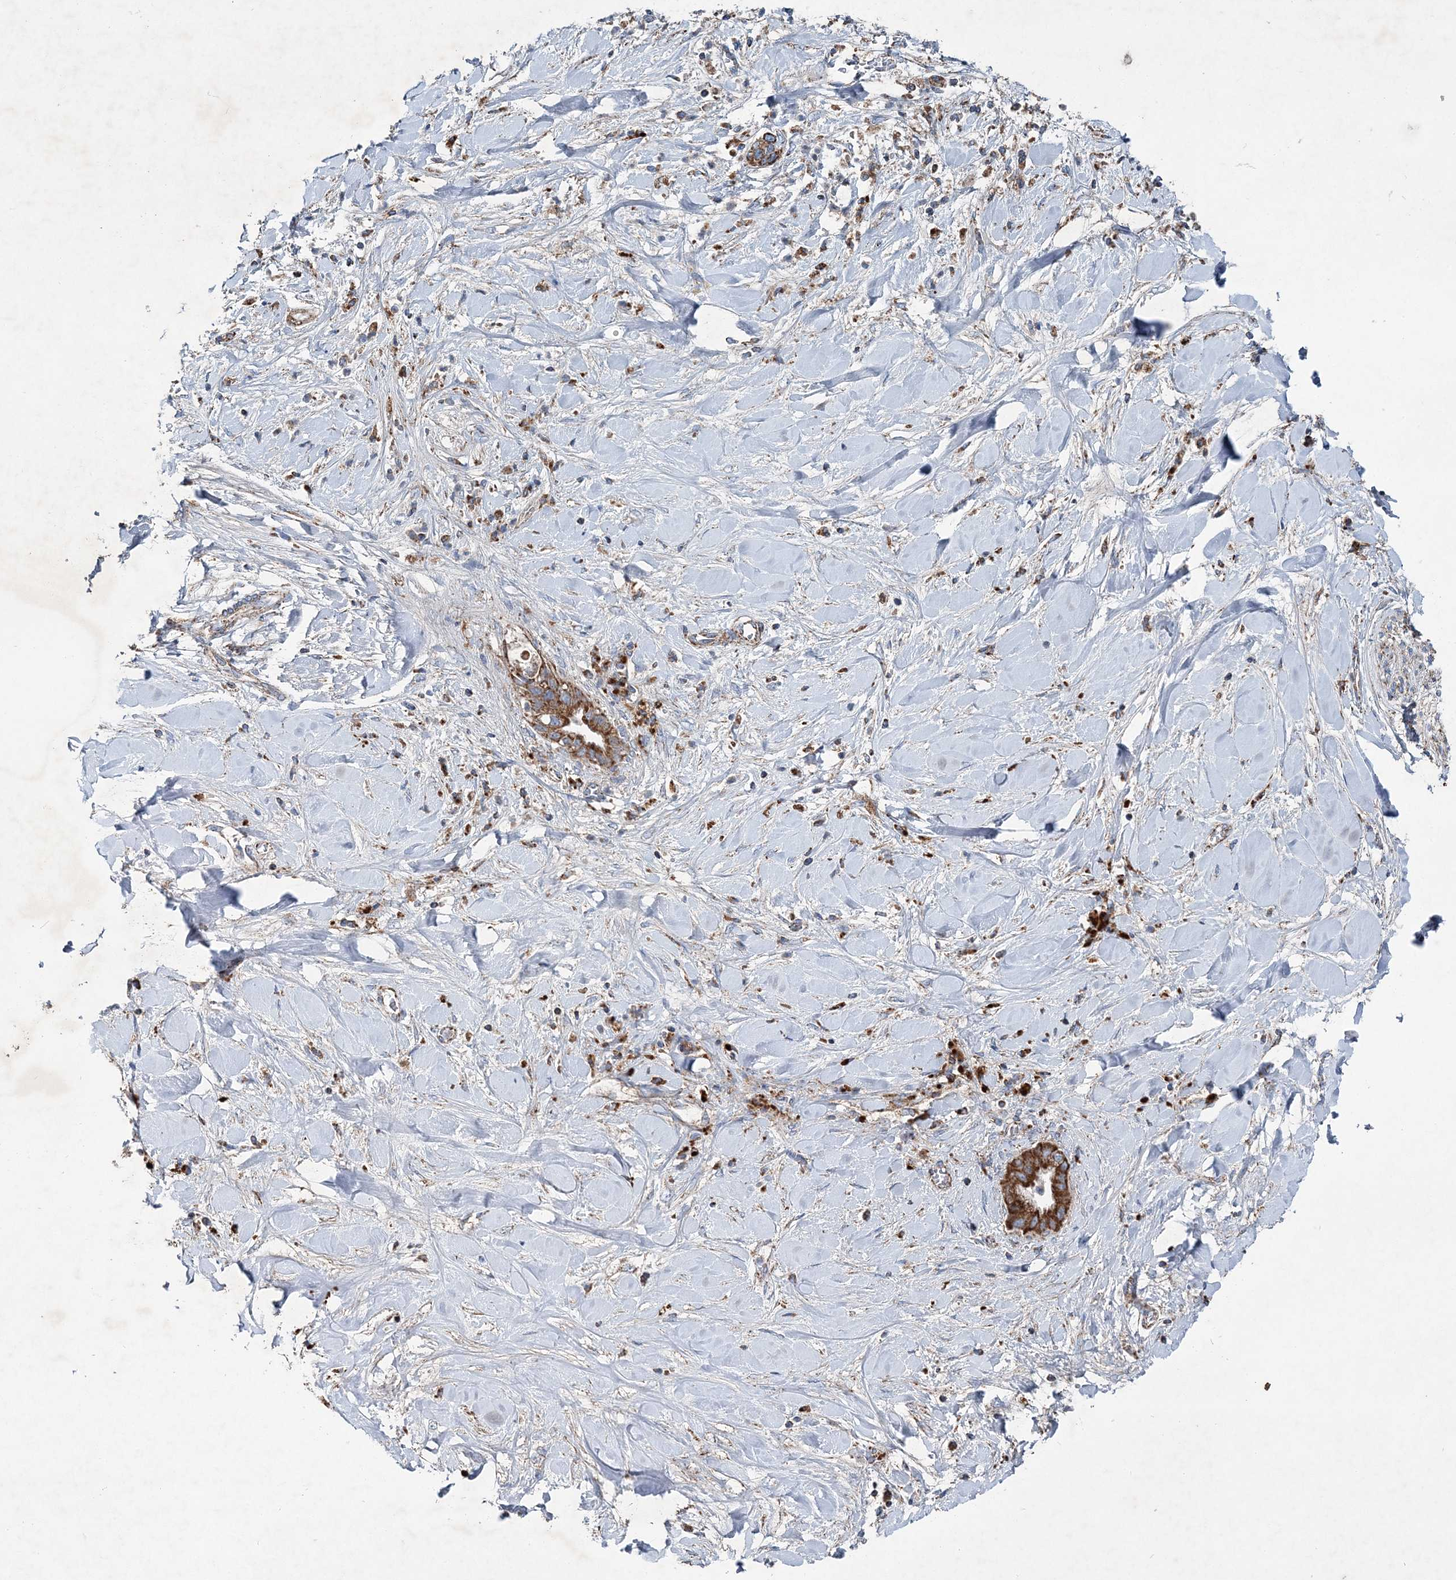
{"staining": {"intensity": "strong", "quantity": ">75%", "location": "cytoplasmic/membranous"}, "tissue": "liver cancer", "cell_type": "Tumor cells", "image_type": "cancer", "snomed": [{"axis": "morphology", "description": "Cholangiocarcinoma"}, {"axis": "topography", "description": "Liver"}], "caption": "Immunohistochemical staining of liver cholangiocarcinoma exhibits strong cytoplasmic/membranous protein positivity in approximately >75% of tumor cells. Ihc stains the protein in brown and the nuclei are stained blue.", "gene": "SPAG16", "patient": {"sex": "female", "age": 54}}